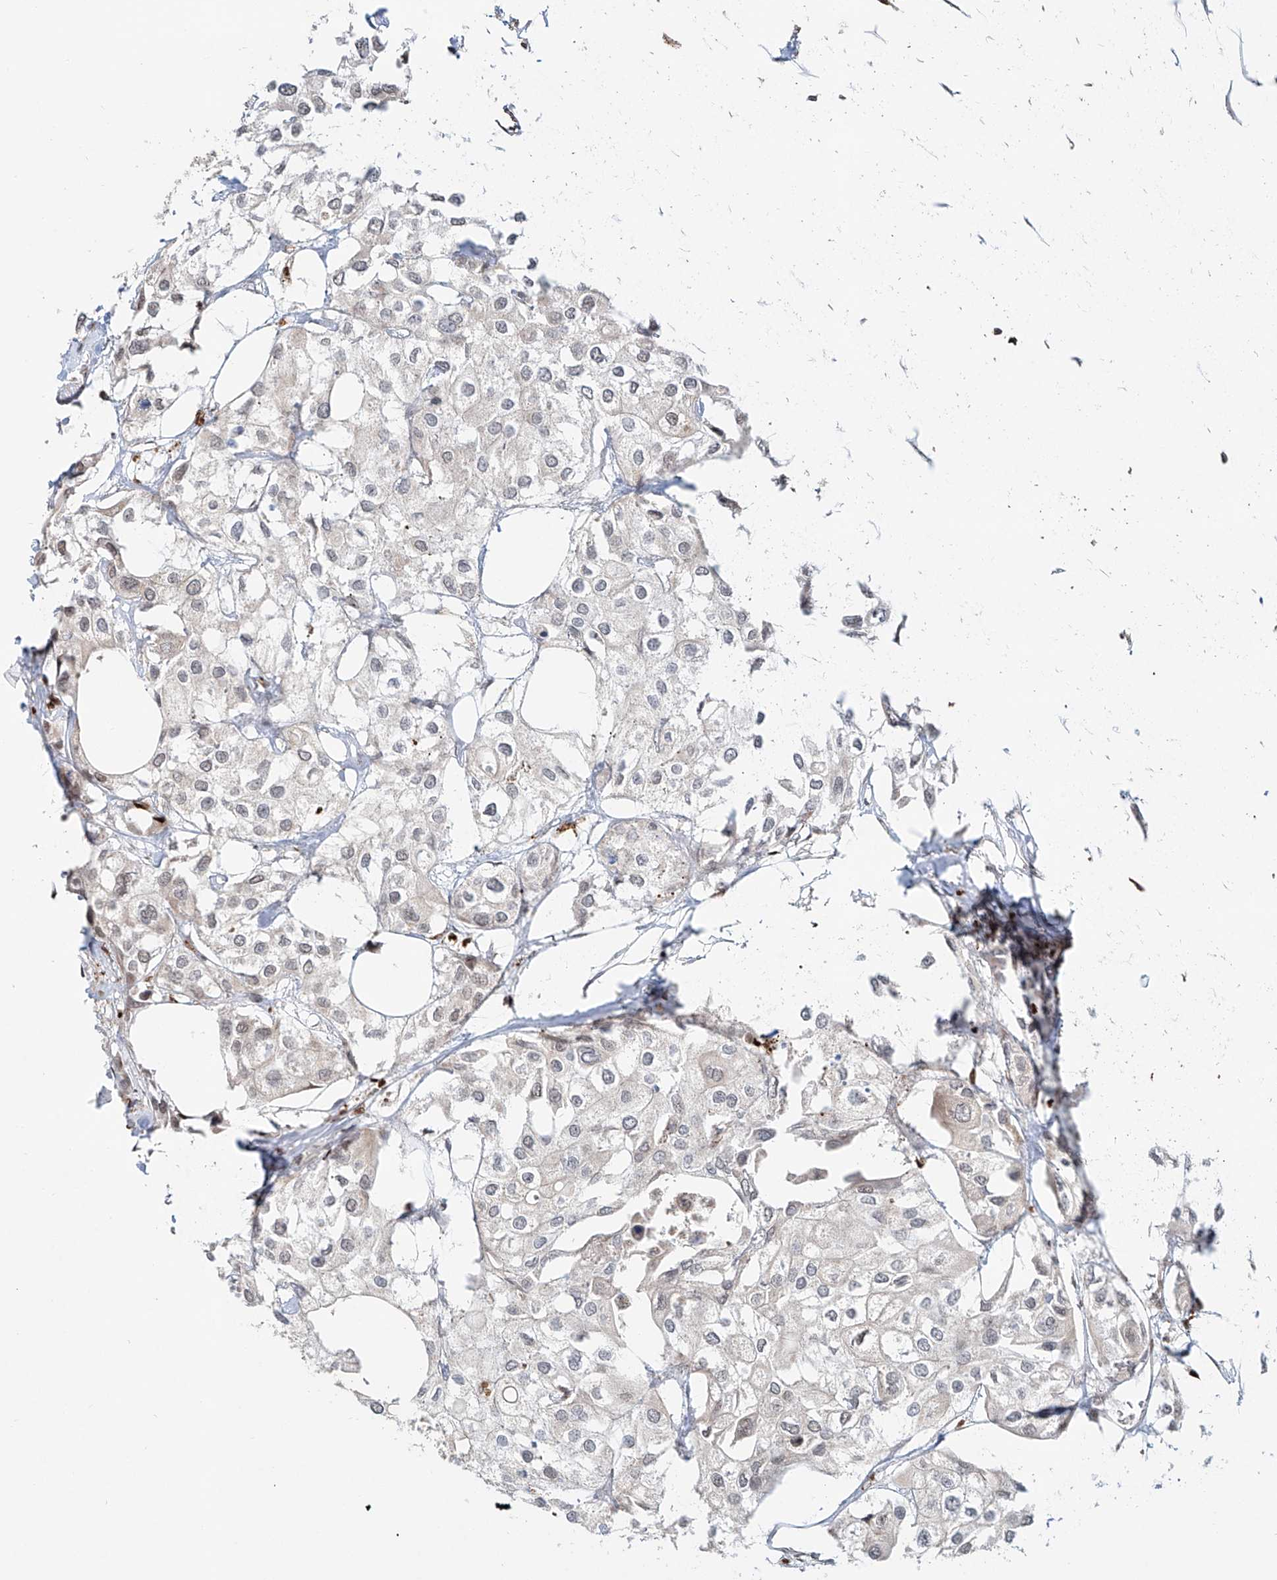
{"staining": {"intensity": "negative", "quantity": "none", "location": "none"}, "tissue": "urothelial cancer", "cell_type": "Tumor cells", "image_type": "cancer", "snomed": [{"axis": "morphology", "description": "Urothelial carcinoma, High grade"}, {"axis": "topography", "description": "Urinary bladder"}], "caption": "The image displays no staining of tumor cells in urothelial cancer. (Immunohistochemistry (ihc), brightfield microscopy, high magnification).", "gene": "DZIP1L", "patient": {"sex": "male", "age": 64}}